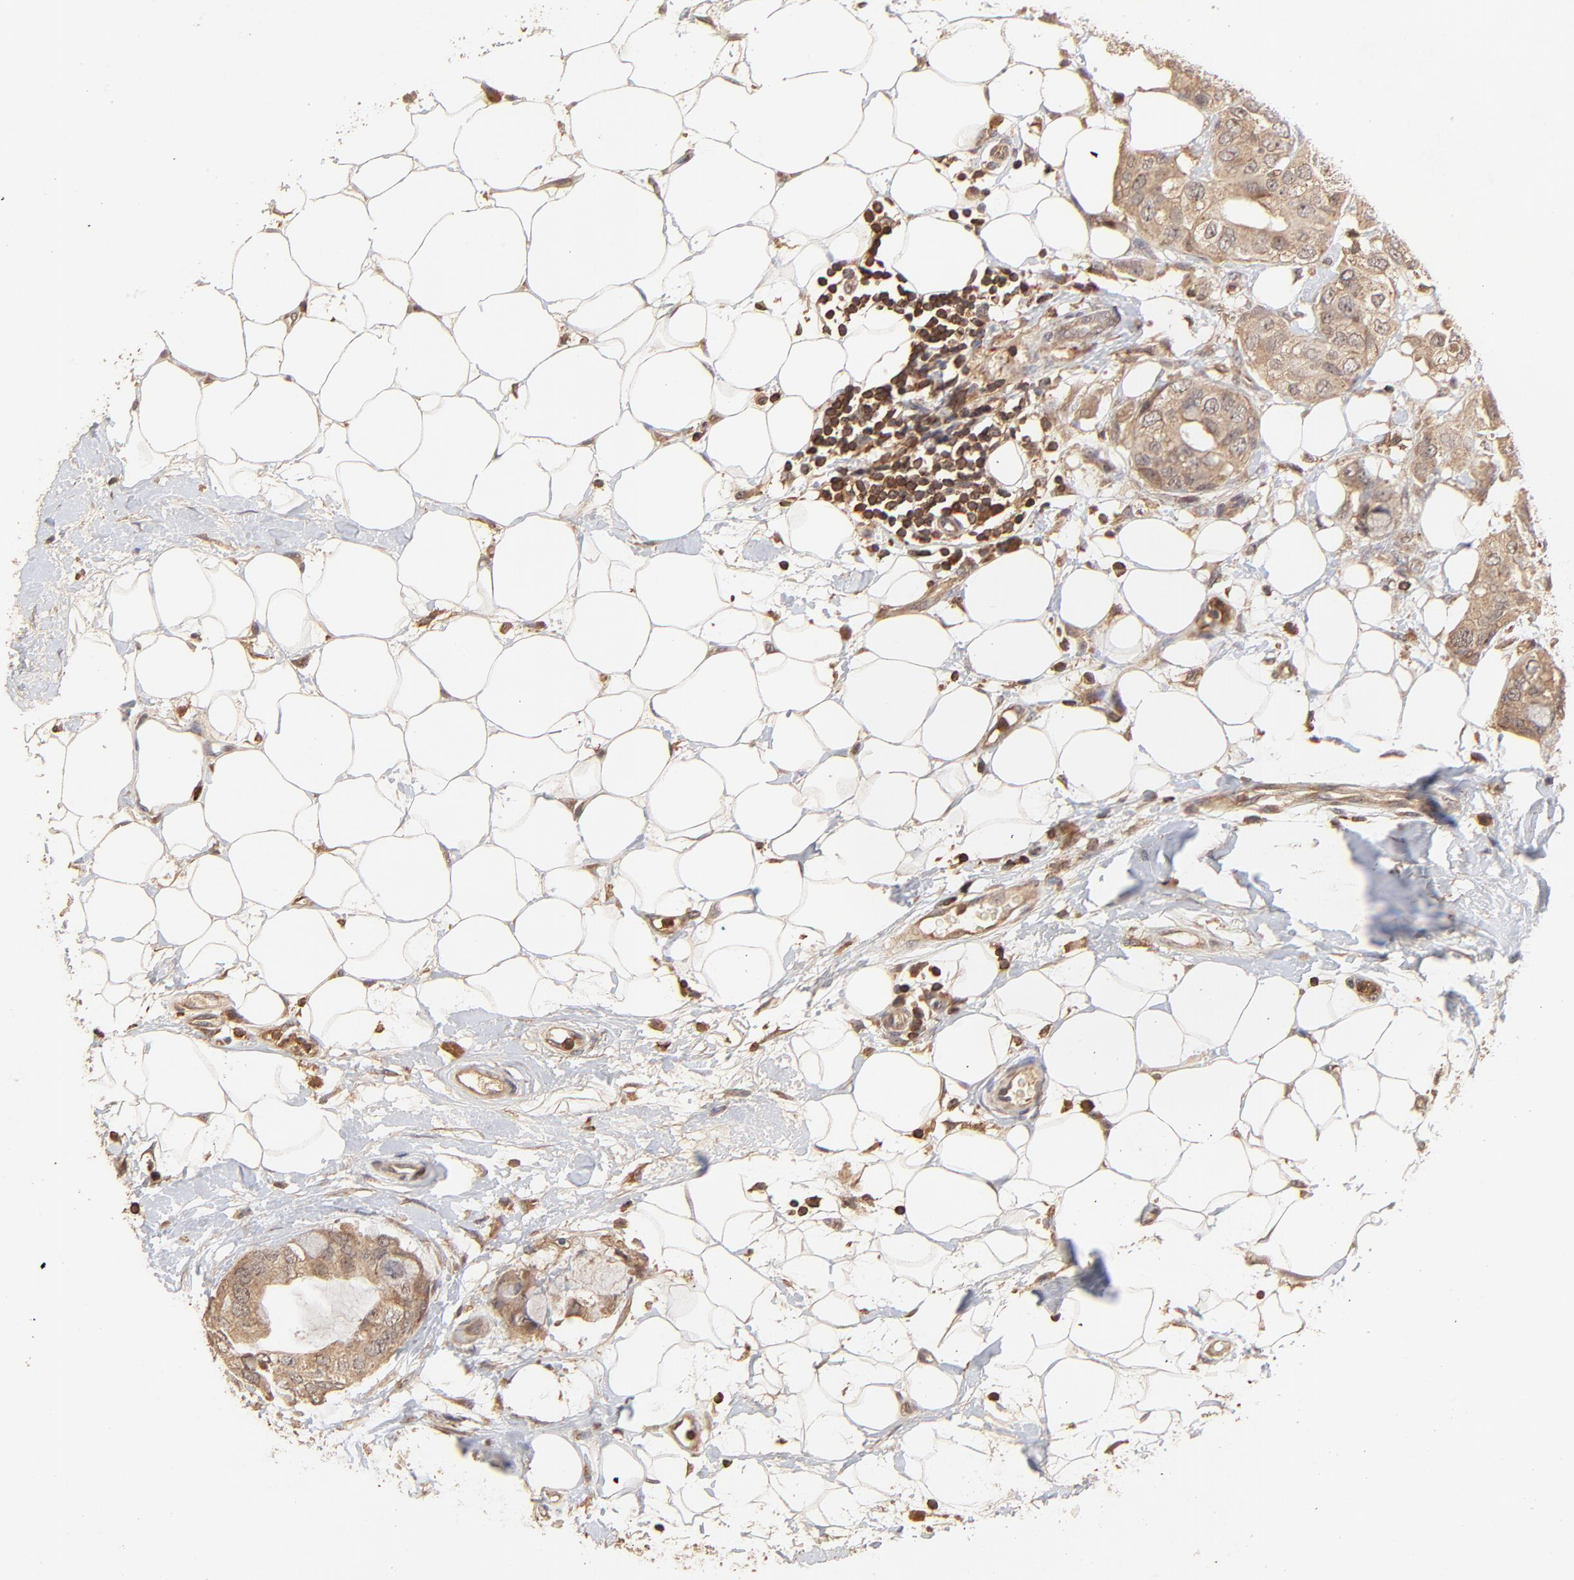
{"staining": {"intensity": "moderate", "quantity": ">75%", "location": "cytoplasmic/membranous"}, "tissue": "breast cancer", "cell_type": "Tumor cells", "image_type": "cancer", "snomed": [{"axis": "morphology", "description": "Duct carcinoma"}, {"axis": "topography", "description": "Breast"}], "caption": "Immunohistochemistry (IHC) of breast invasive ductal carcinoma displays medium levels of moderate cytoplasmic/membranous positivity in about >75% of tumor cells.", "gene": "STON2", "patient": {"sex": "female", "age": 40}}